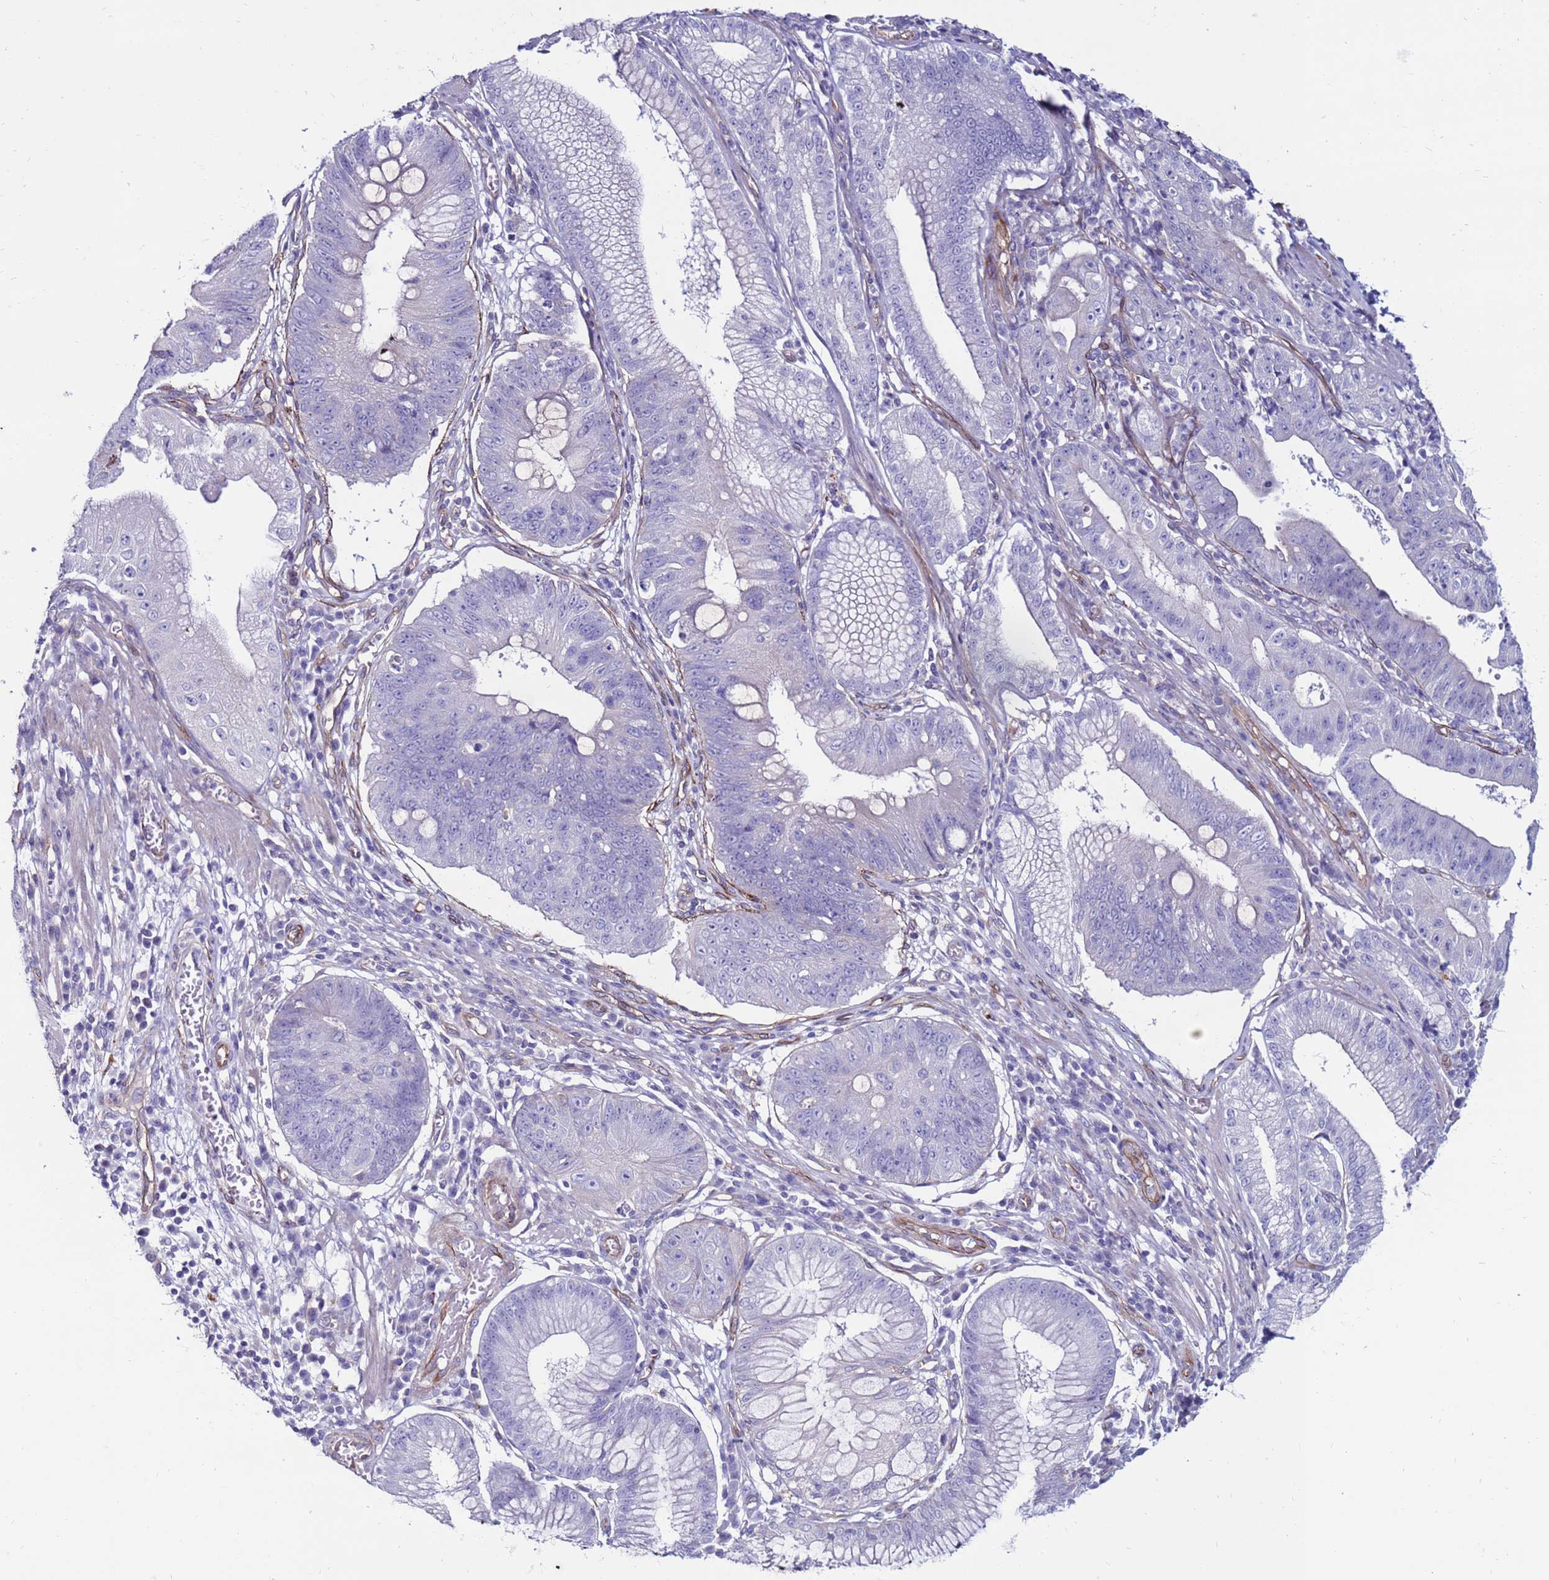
{"staining": {"intensity": "negative", "quantity": "none", "location": "none"}, "tissue": "stomach cancer", "cell_type": "Tumor cells", "image_type": "cancer", "snomed": [{"axis": "morphology", "description": "Adenocarcinoma, NOS"}, {"axis": "topography", "description": "Stomach"}], "caption": "Tumor cells are negative for protein expression in human stomach adenocarcinoma.", "gene": "CLEC4M", "patient": {"sex": "male", "age": 59}}